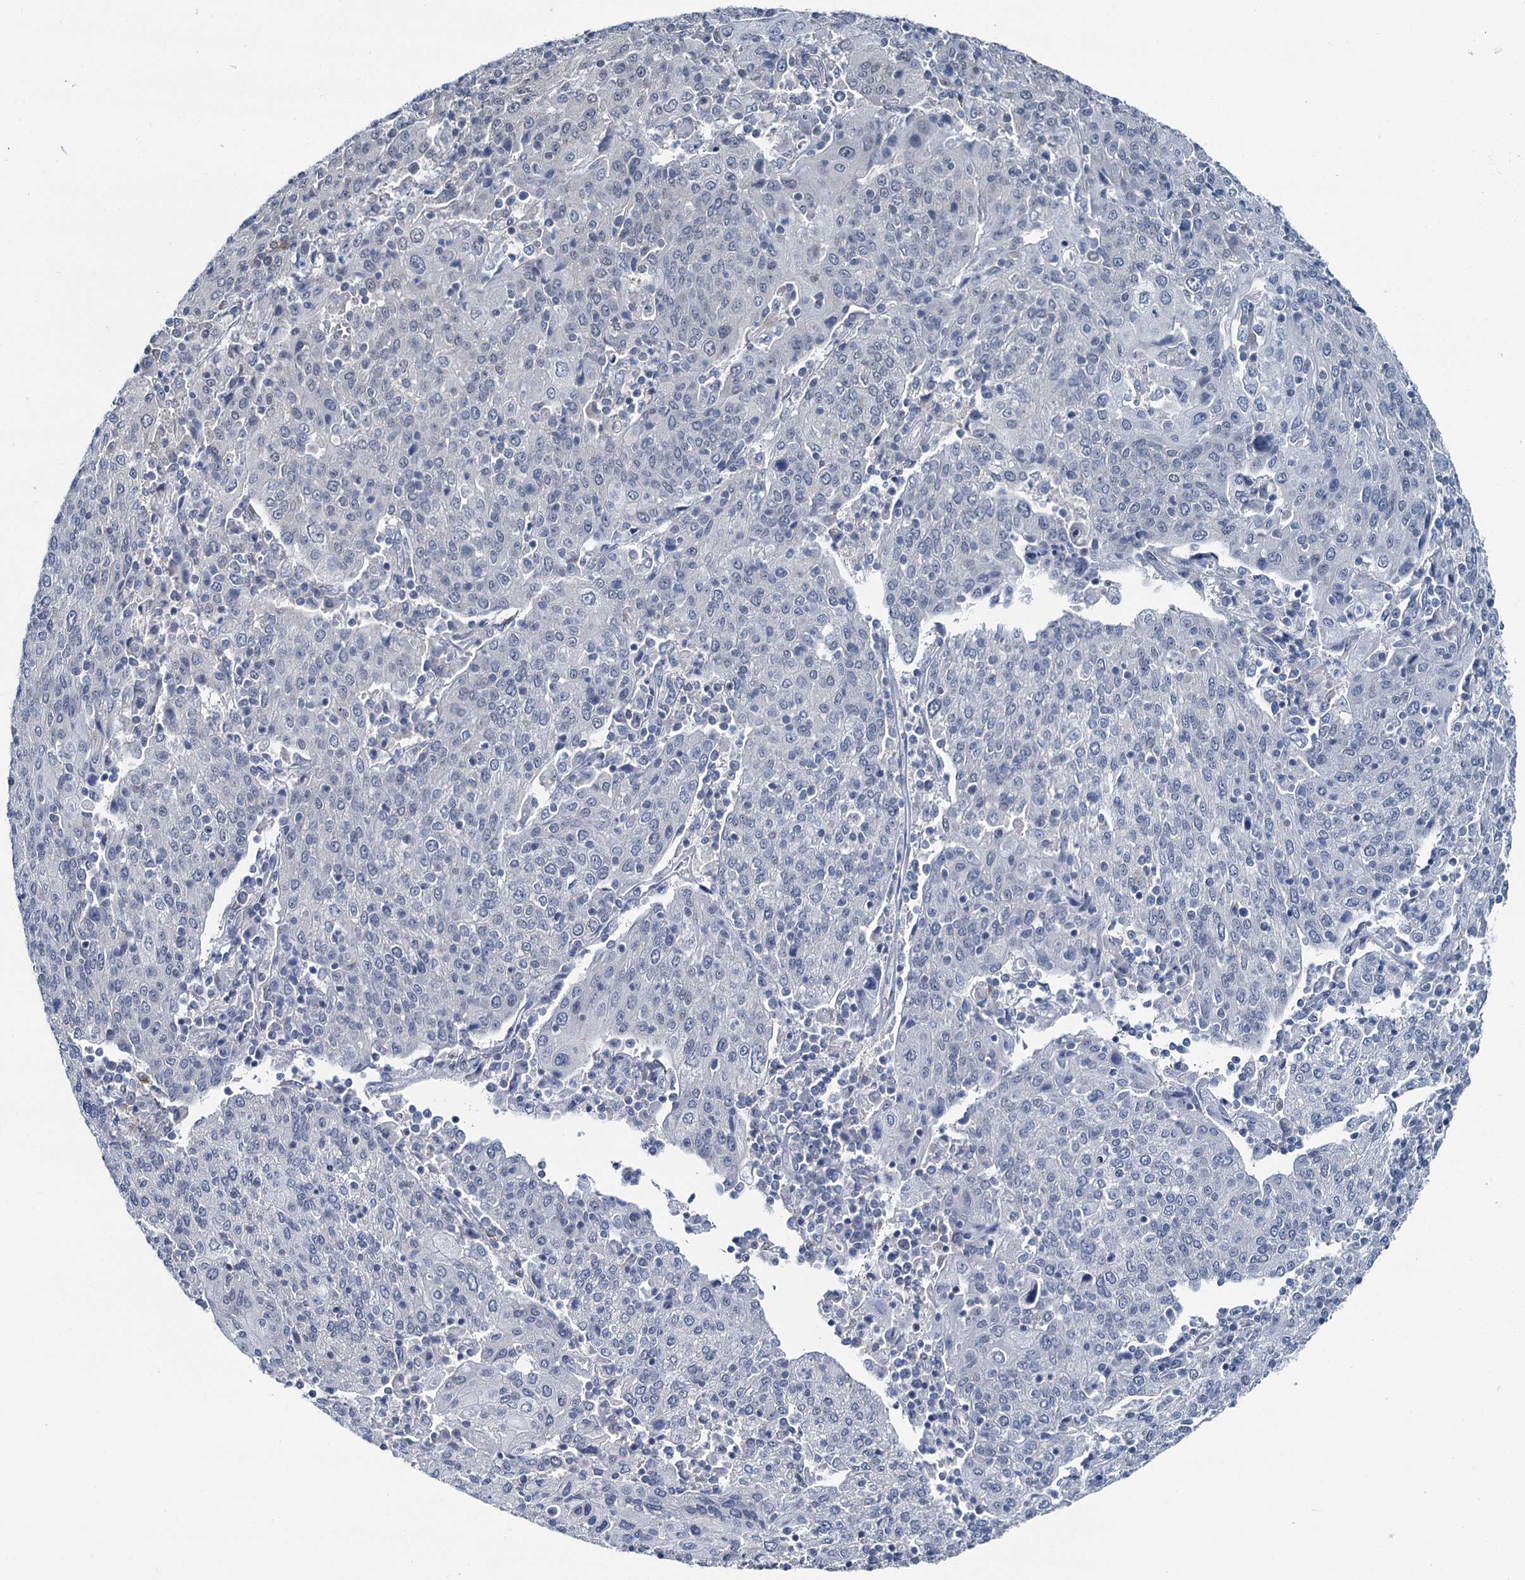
{"staining": {"intensity": "negative", "quantity": "none", "location": "none"}, "tissue": "cervical cancer", "cell_type": "Tumor cells", "image_type": "cancer", "snomed": [{"axis": "morphology", "description": "Squamous cell carcinoma, NOS"}, {"axis": "topography", "description": "Cervix"}], "caption": "Tumor cells show no significant protein expression in cervical cancer (squamous cell carcinoma). (DAB (3,3'-diaminobenzidine) immunohistochemistry with hematoxylin counter stain).", "gene": "MIOX", "patient": {"sex": "female", "age": 67}}